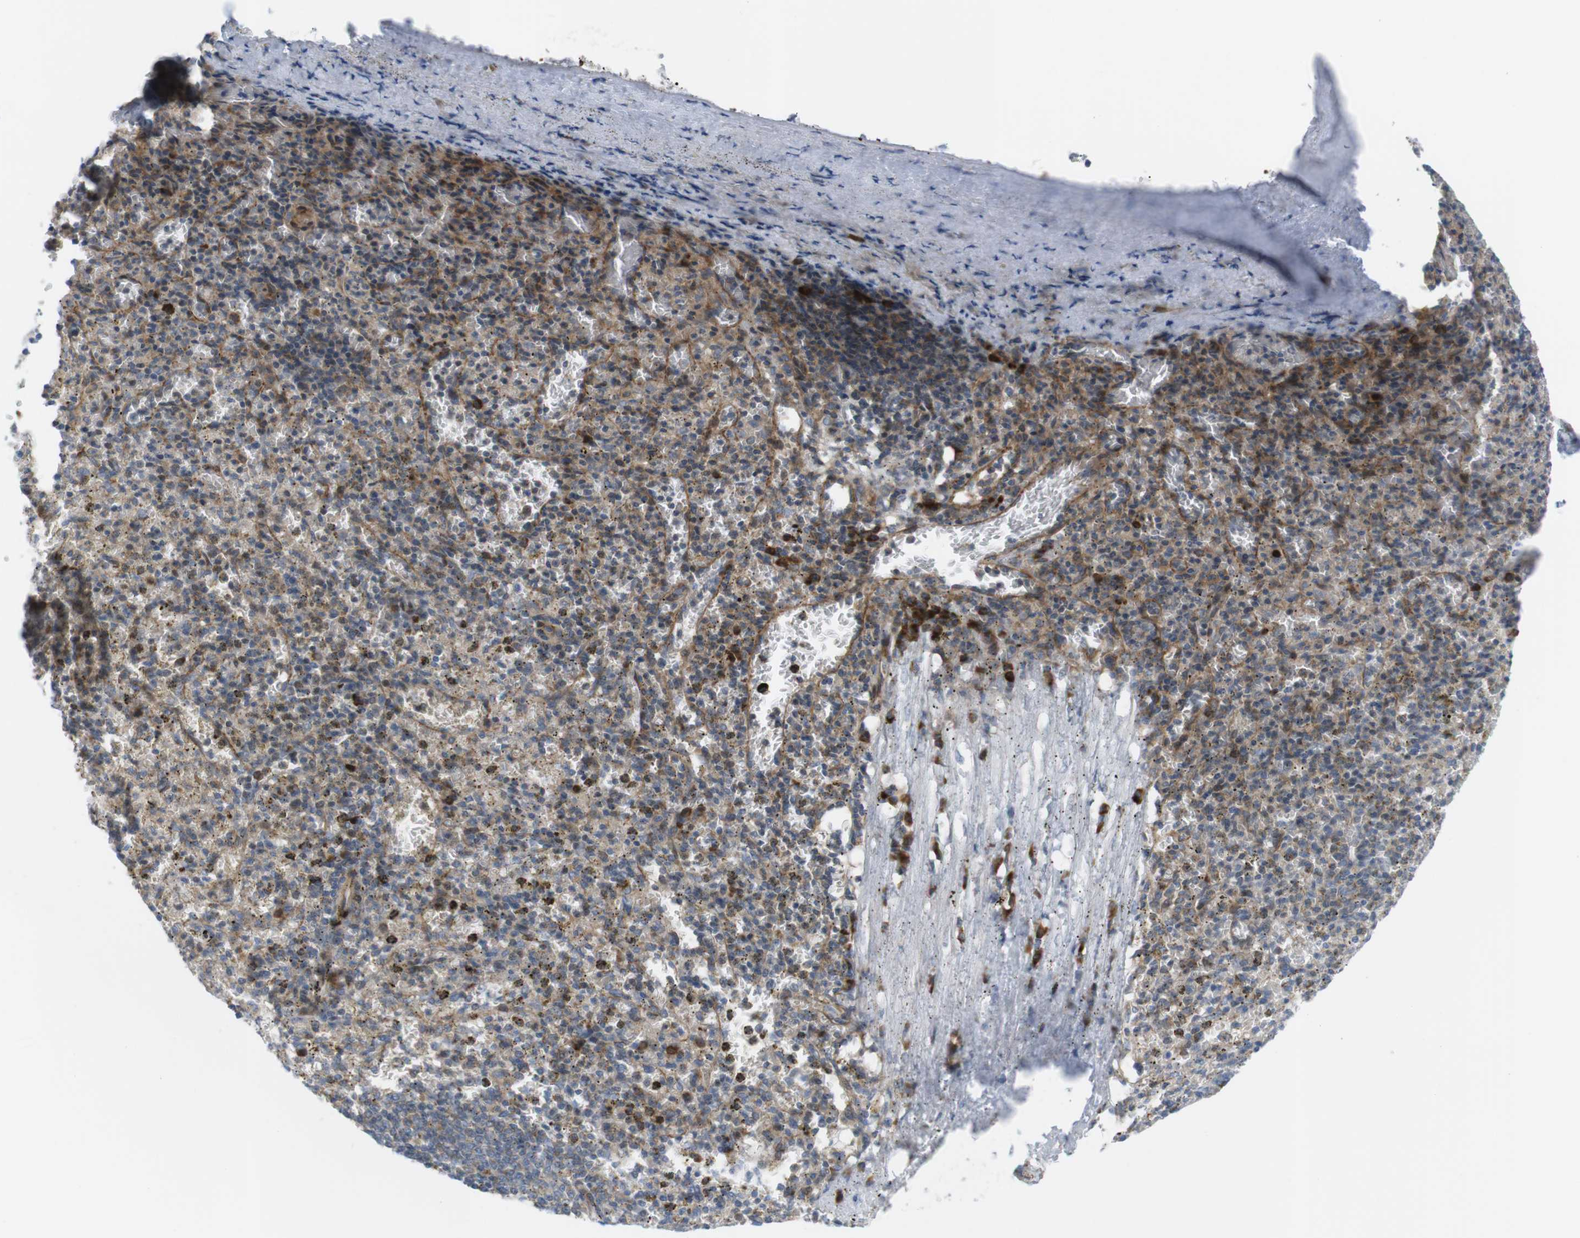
{"staining": {"intensity": "moderate", "quantity": "25%-75%", "location": "cytoplasmic/membranous"}, "tissue": "spleen", "cell_type": "Cells in red pulp", "image_type": "normal", "snomed": [{"axis": "morphology", "description": "Normal tissue, NOS"}, {"axis": "topography", "description": "Spleen"}], "caption": "Approximately 25%-75% of cells in red pulp in normal human spleen show moderate cytoplasmic/membranous protein staining as visualized by brown immunohistochemical staining.", "gene": "GJC3", "patient": {"sex": "male", "age": 72}}